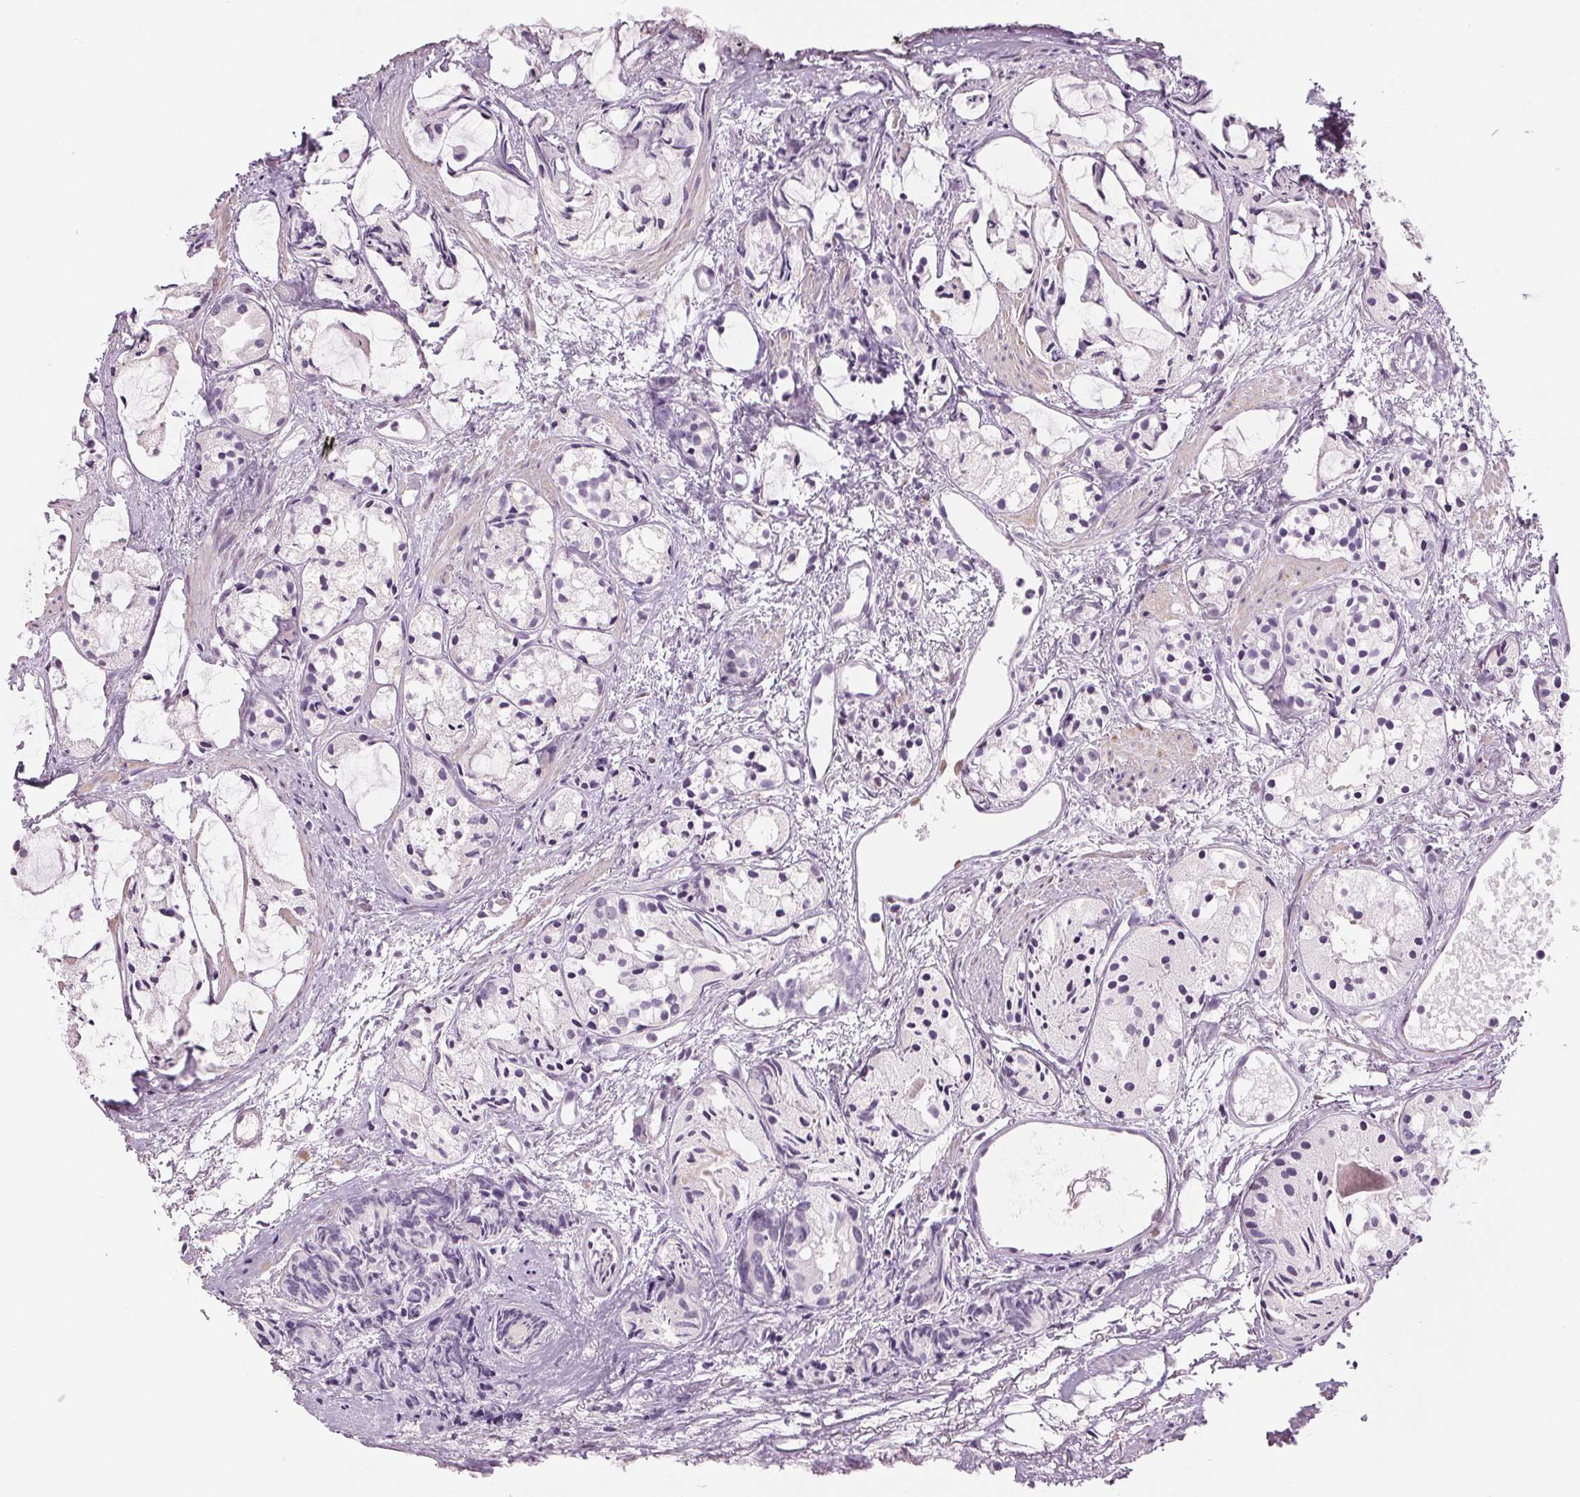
{"staining": {"intensity": "negative", "quantity": "none", "location": "none"}, "tissue": "prostate cancer", "cell_type": "Tumor cells", "image_type": "cancer", "snomed": [{"axis": "morphology", "description": "Adenocarcinoma, High grade"}, {"axis": "topography", "description": "Prostate"}], "caption": "High power microscopy histopathology image of an immunohistochemistry (IHC) photomicrograph of prostate cancer, revealing no significant positivity in tumor cells.", "gene": "MISP", "patient": {"sex": "male", "age": 85}}